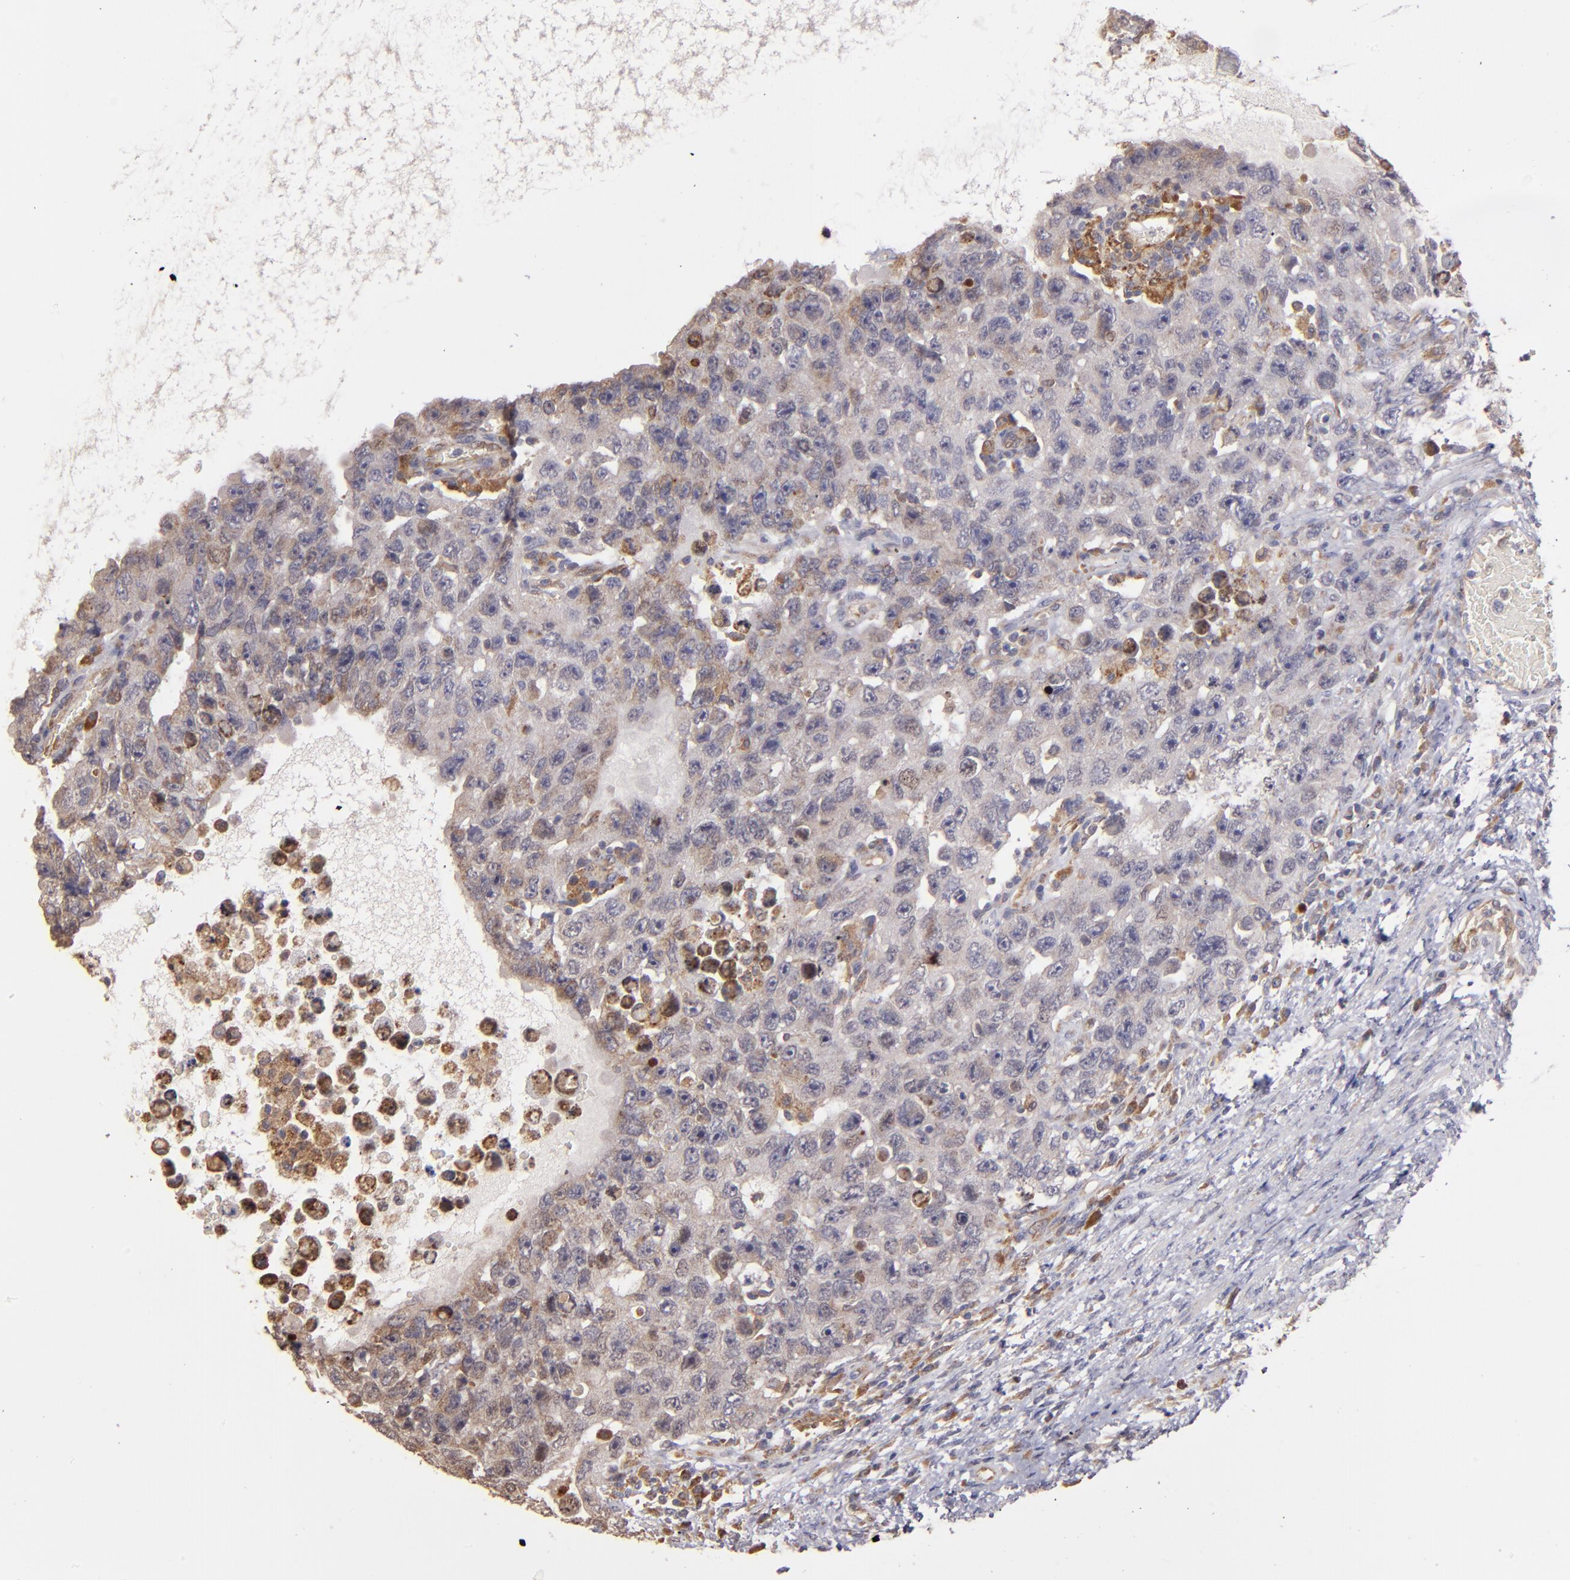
{"staining": {"intensity": "weak", "quantity": ">75%", "location": "cytoplasmic/membranous"}, "tissue": "testis cancer", "cell_type": "Tumor cells", "image_type": "cancer", "snomed": [{"axis": "morphology", "description": "Carcinoma, Embryonal, NOS"}, {"axis": "topography", "description": "Testis"}], "caption": "Immunohistochemical staining of embryonal carcinoma (testis) displays low levels of weak cytoplasmic/membranous protein expression in about >75% of tumor cells.", "gene": "IFIH1", "patient": {"sex": "male", "age": 26}}